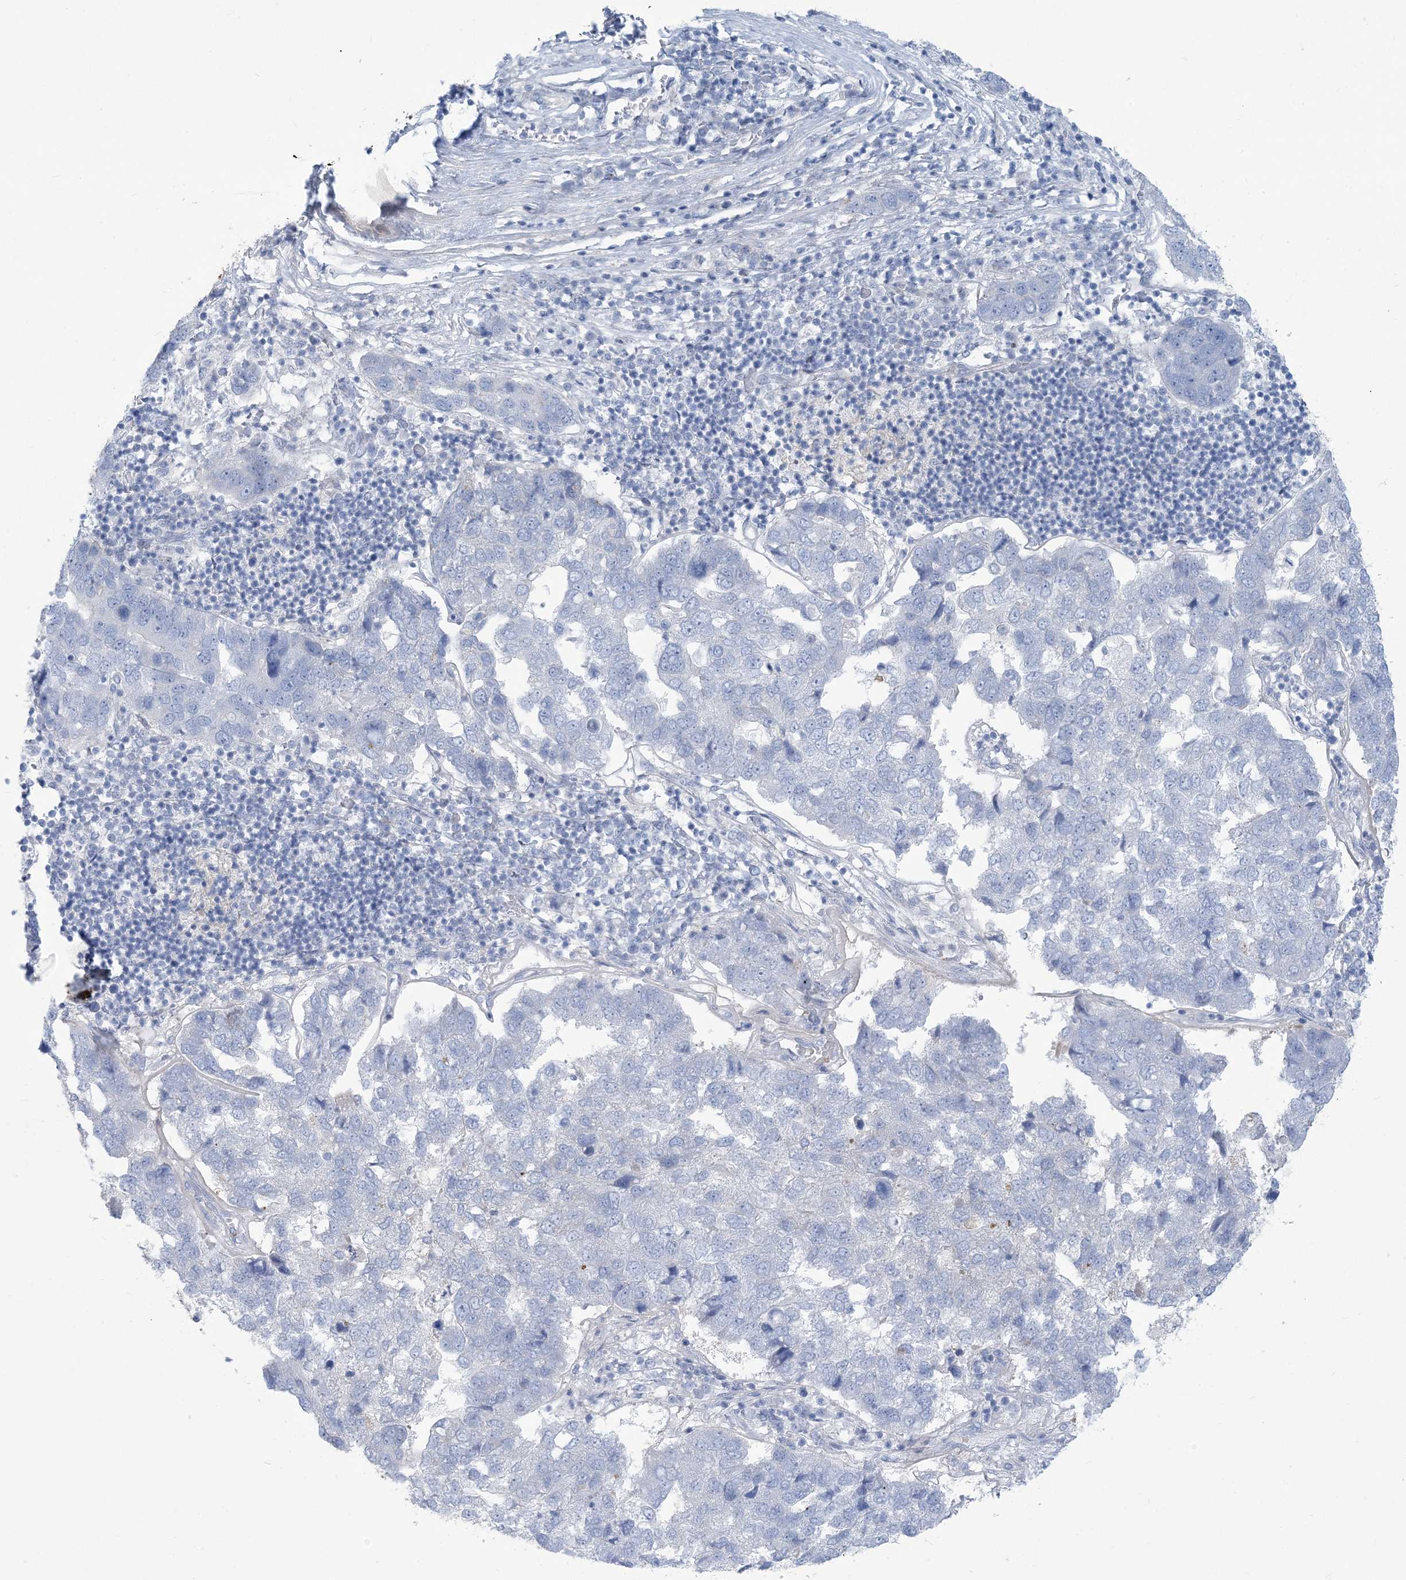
{"staining": {"intensity": "negative", "quantity": "none", "location": "none"}, "tissue": "pancreatic cancer", "cell_type": "Tumor cells", "image_type": "cancer", "snomed": [{"axis": "morphology", "description": "Adenocarcinoma, NOS"}, {"axis": "topography", "description": "Pancreas"}], "caption": "Adenocarcinoma (pancreatic) was stained to show a protein in brown. There is no significant staining in tumor cells.", "gene": "MOXD1", "patient": {"sex": "female", "age": 61}}